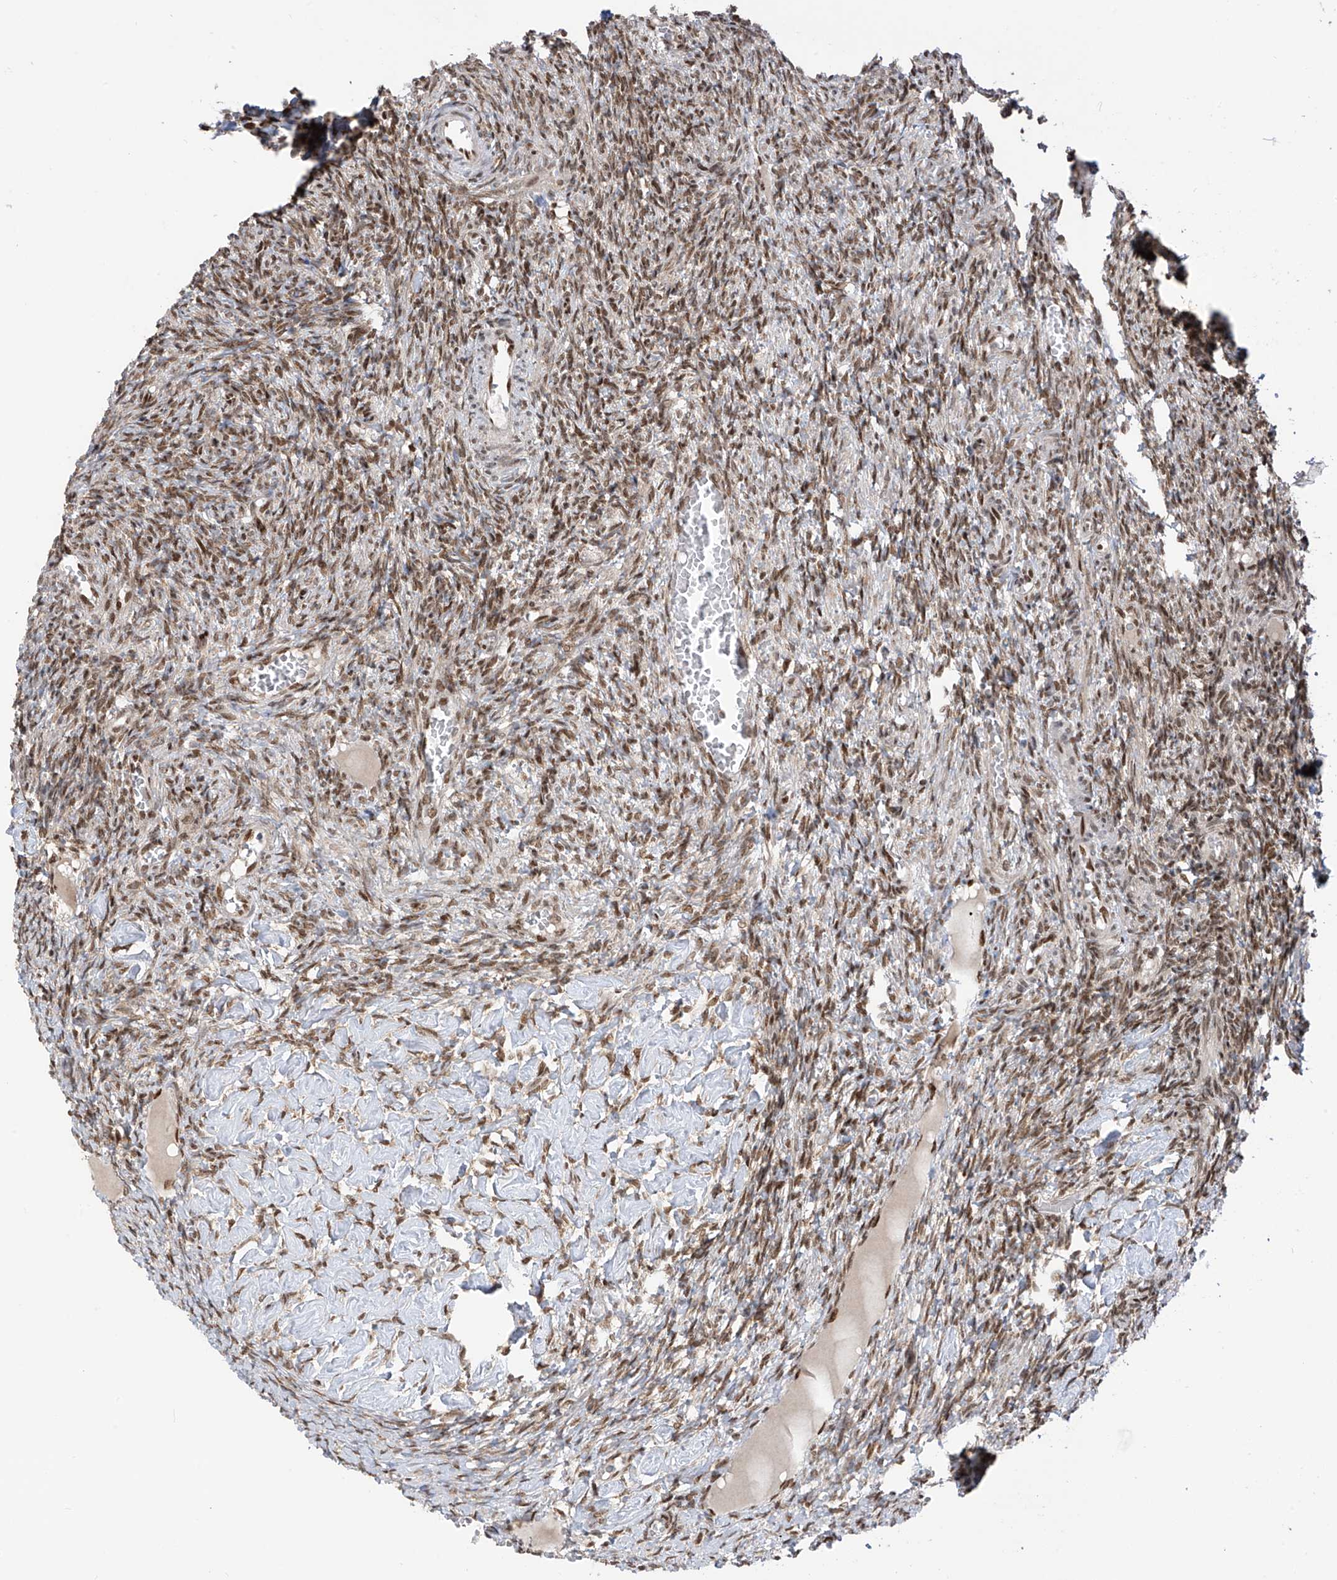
{"staining": {"intensity": "moderate", "quantity": ">75%", "location": "nuclear"}, "tissue": "ovary", "cell_type": "Ovarian stroma cells", "image_type": "normal", "snomed": [{"axis": "morphology", "description": "Normal tissue, NOS"}, {"axis": "topography", "description": "Ovary"}], "caption": "A brown stain highlights moderate nuclear expression of a protein in ovarian stroma cells of benign ovary. (DAB (3,3'-diaminobenzidine) IHC with brightfield microscopy, high magnification).", "gene": "PM20D2", "patient": {"sex": "female", "age": 27}}